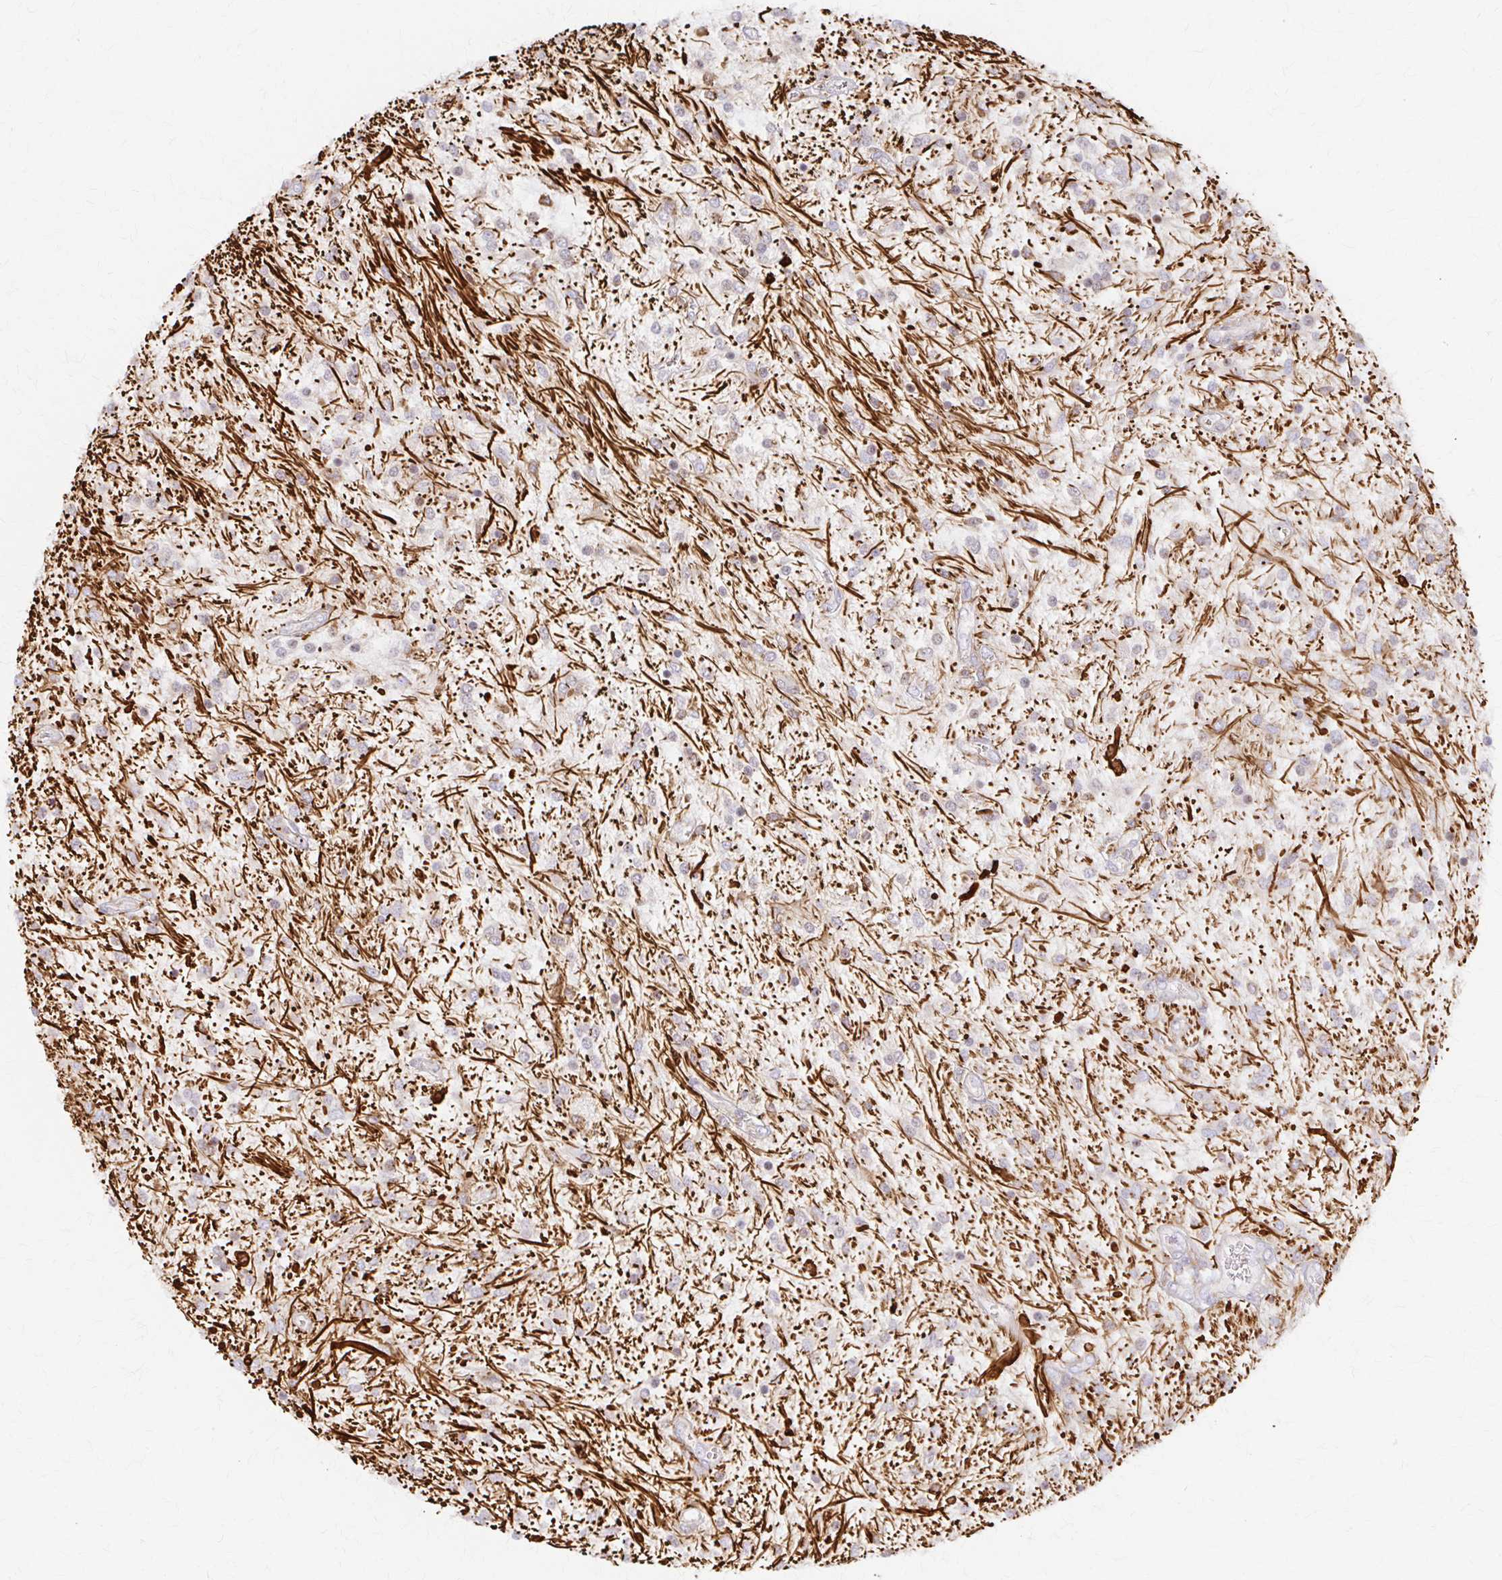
{"staining": {"intensity": "negative", "quantity": "none", "location": "none"}, "tissue": "glioma", "cell_type": "Tumor cells", "image_type": "cancer", "snomed": [{"axis": "morphology", "description": "Glioma, malignant, Low grade"}, {"axis": "topography", "description": "Cerebellum"}], "caption": "This histopathology image is of glioma stained with immunohistochemistry (IHC) to label a protein in brown with the nuclei are counter-stained blue. There is no expression in tumor cells.", "gene": "ARHGAP35", "patient": {"sex": "female", "age": 14}}